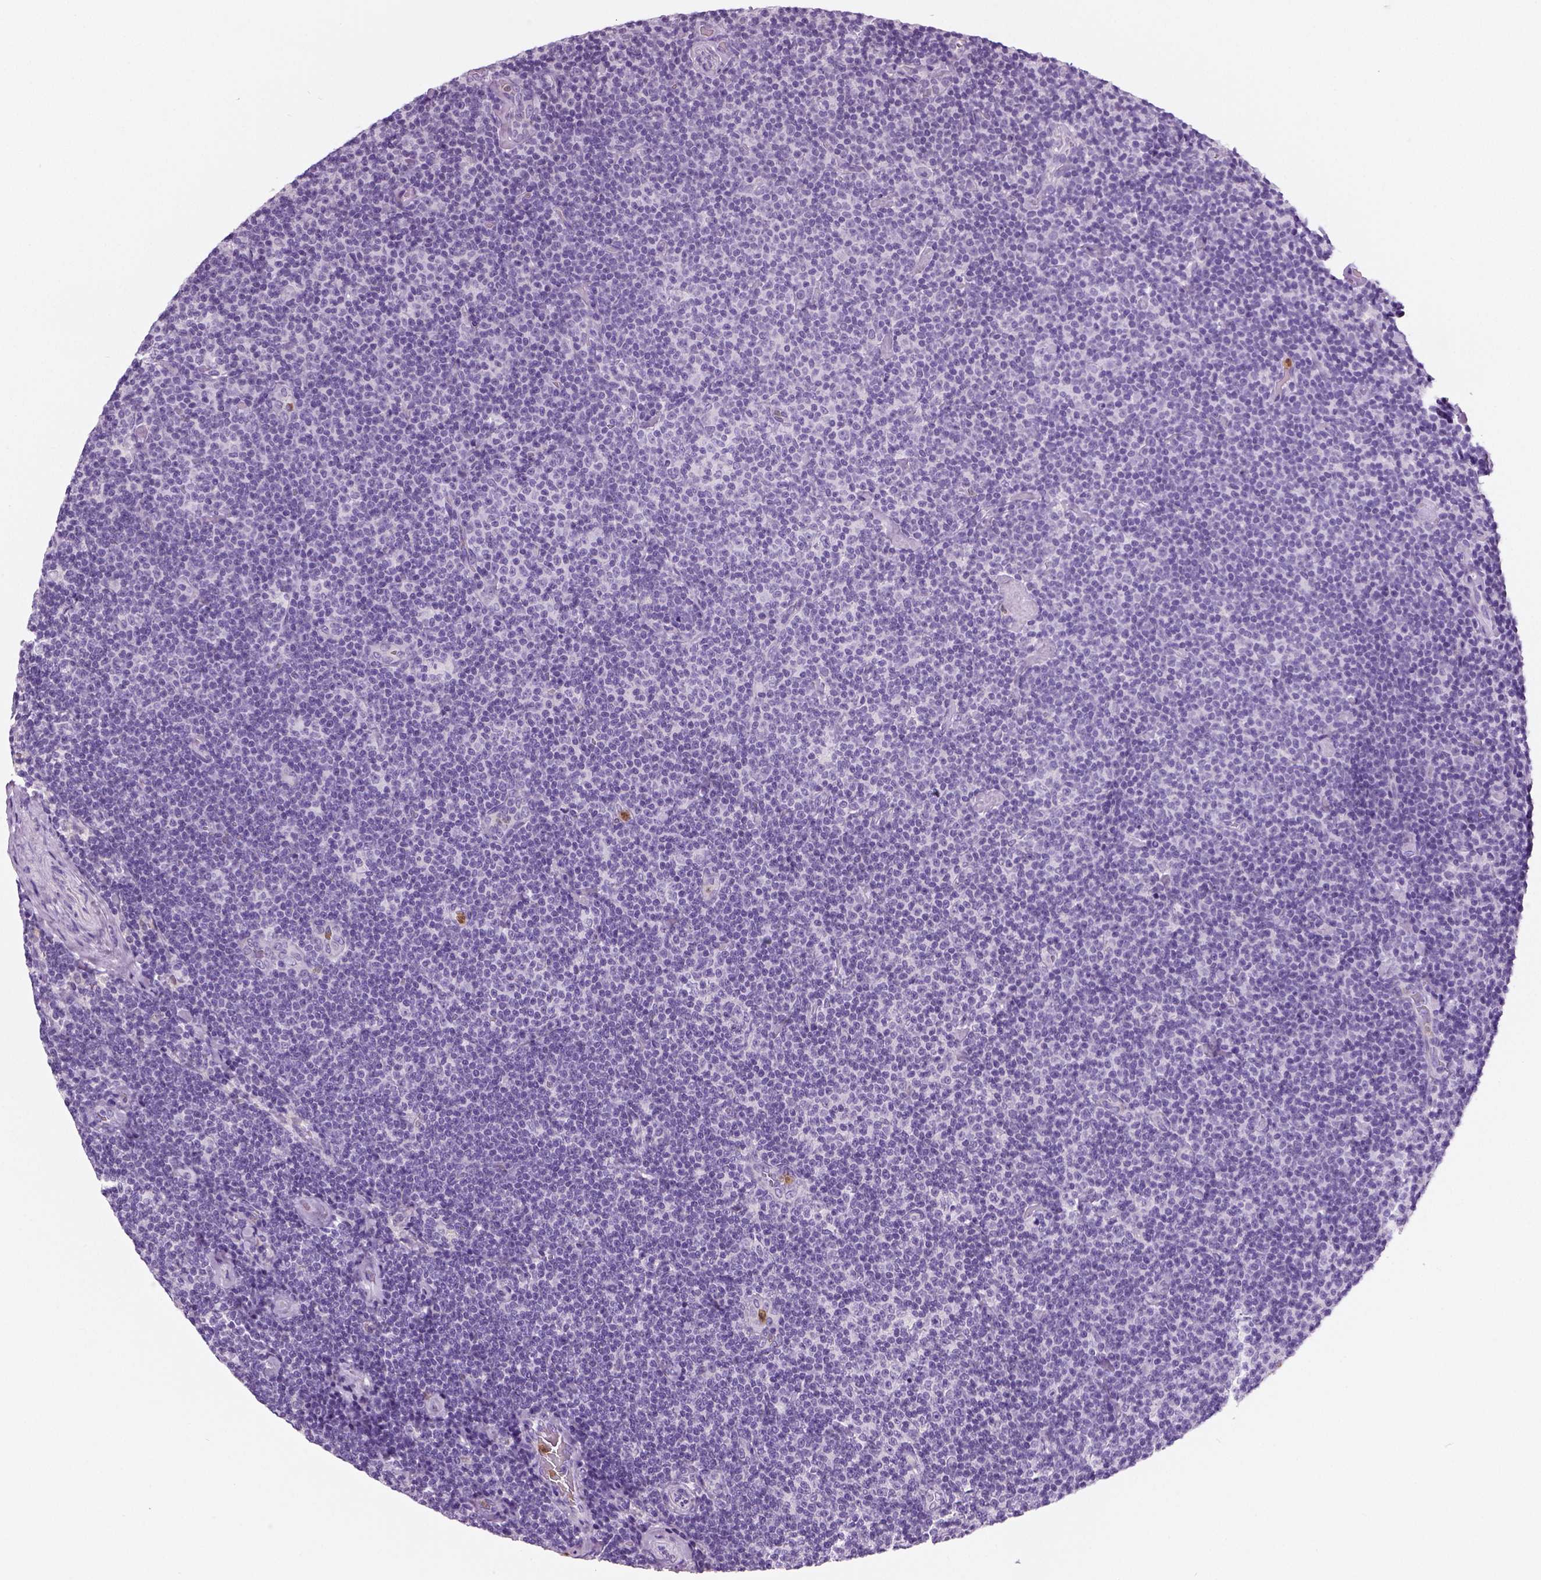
{"staining": {"intensity": "negative", "quantity": "none", "location": "none"}, "tissue": "lymphoma", "cell_type": "Tumor cells", "image_type": "cancer", "snomed": [{"axis": "morphology", "description": "Malignant lymphoma, non-Hodgkin's type, Low grade"}, {"axis": "topography", "description": "Lymph node"}], "caption": "Human lymphoma stained for a protein using immunohistochemistry (IHC) exhibits no expression in tumor cells.", "gene": "NECAB2", "patient": {"sex": "male", "age": 81}}